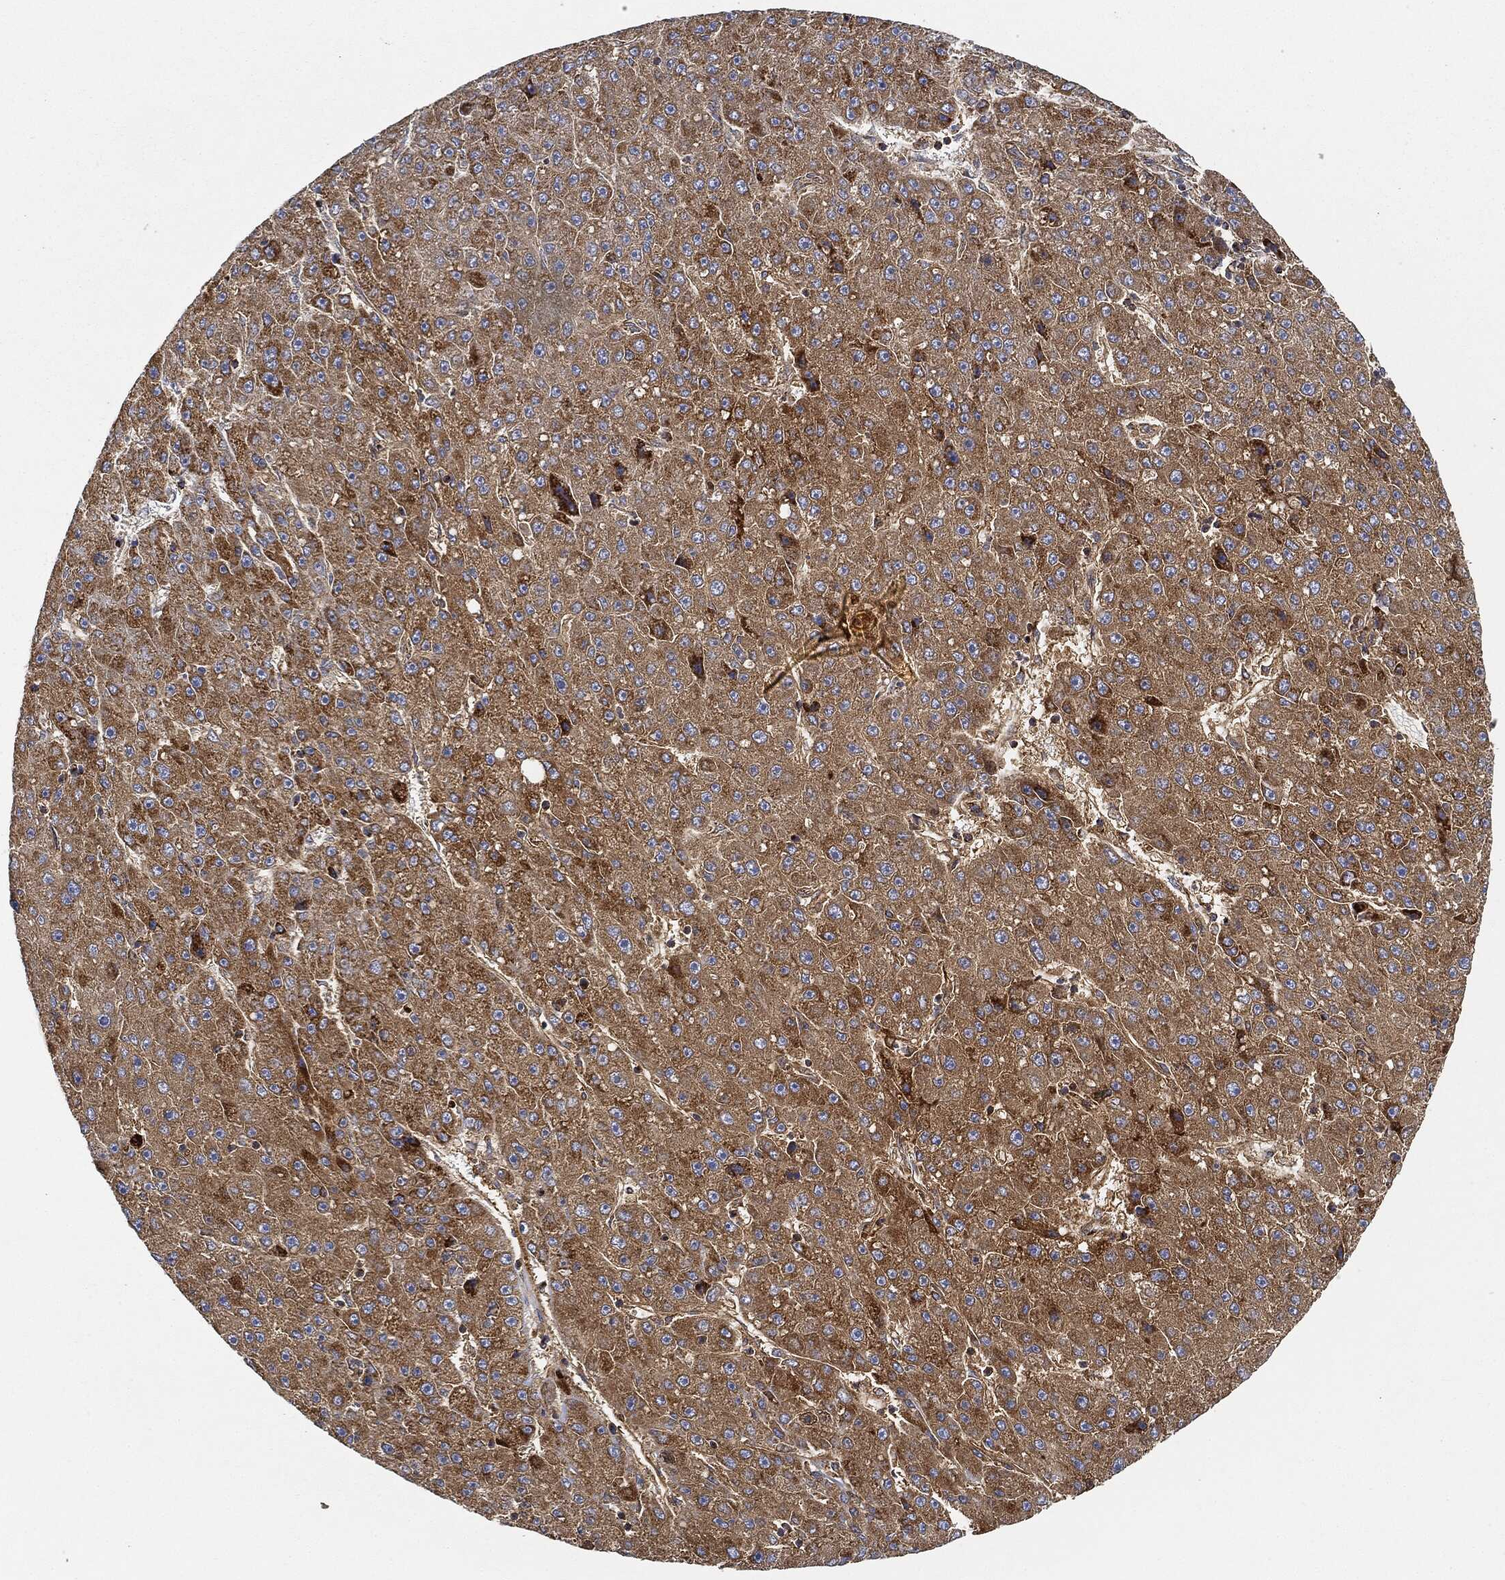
{"staining": {"intensity": "strong", "quantity": ">75%", "location": "cytoplasmic/membranous"}, "tissue": "liver cancer", "cell_type": "Tumor cells", "image_type": "cancer", "snomed": [{"axis": "morphology", "description": "Carcinoma, Hepatocellular, NOS"}, {"axis": "topography", "description": "Liver"}], "caption": "Tumor cells demonstrate strong cytoplasmic/membranous positivity in approximately >75% of cells in liver cancer.", "gene": "CAPN15", "patient": {"sex": "male", "age": 67}}